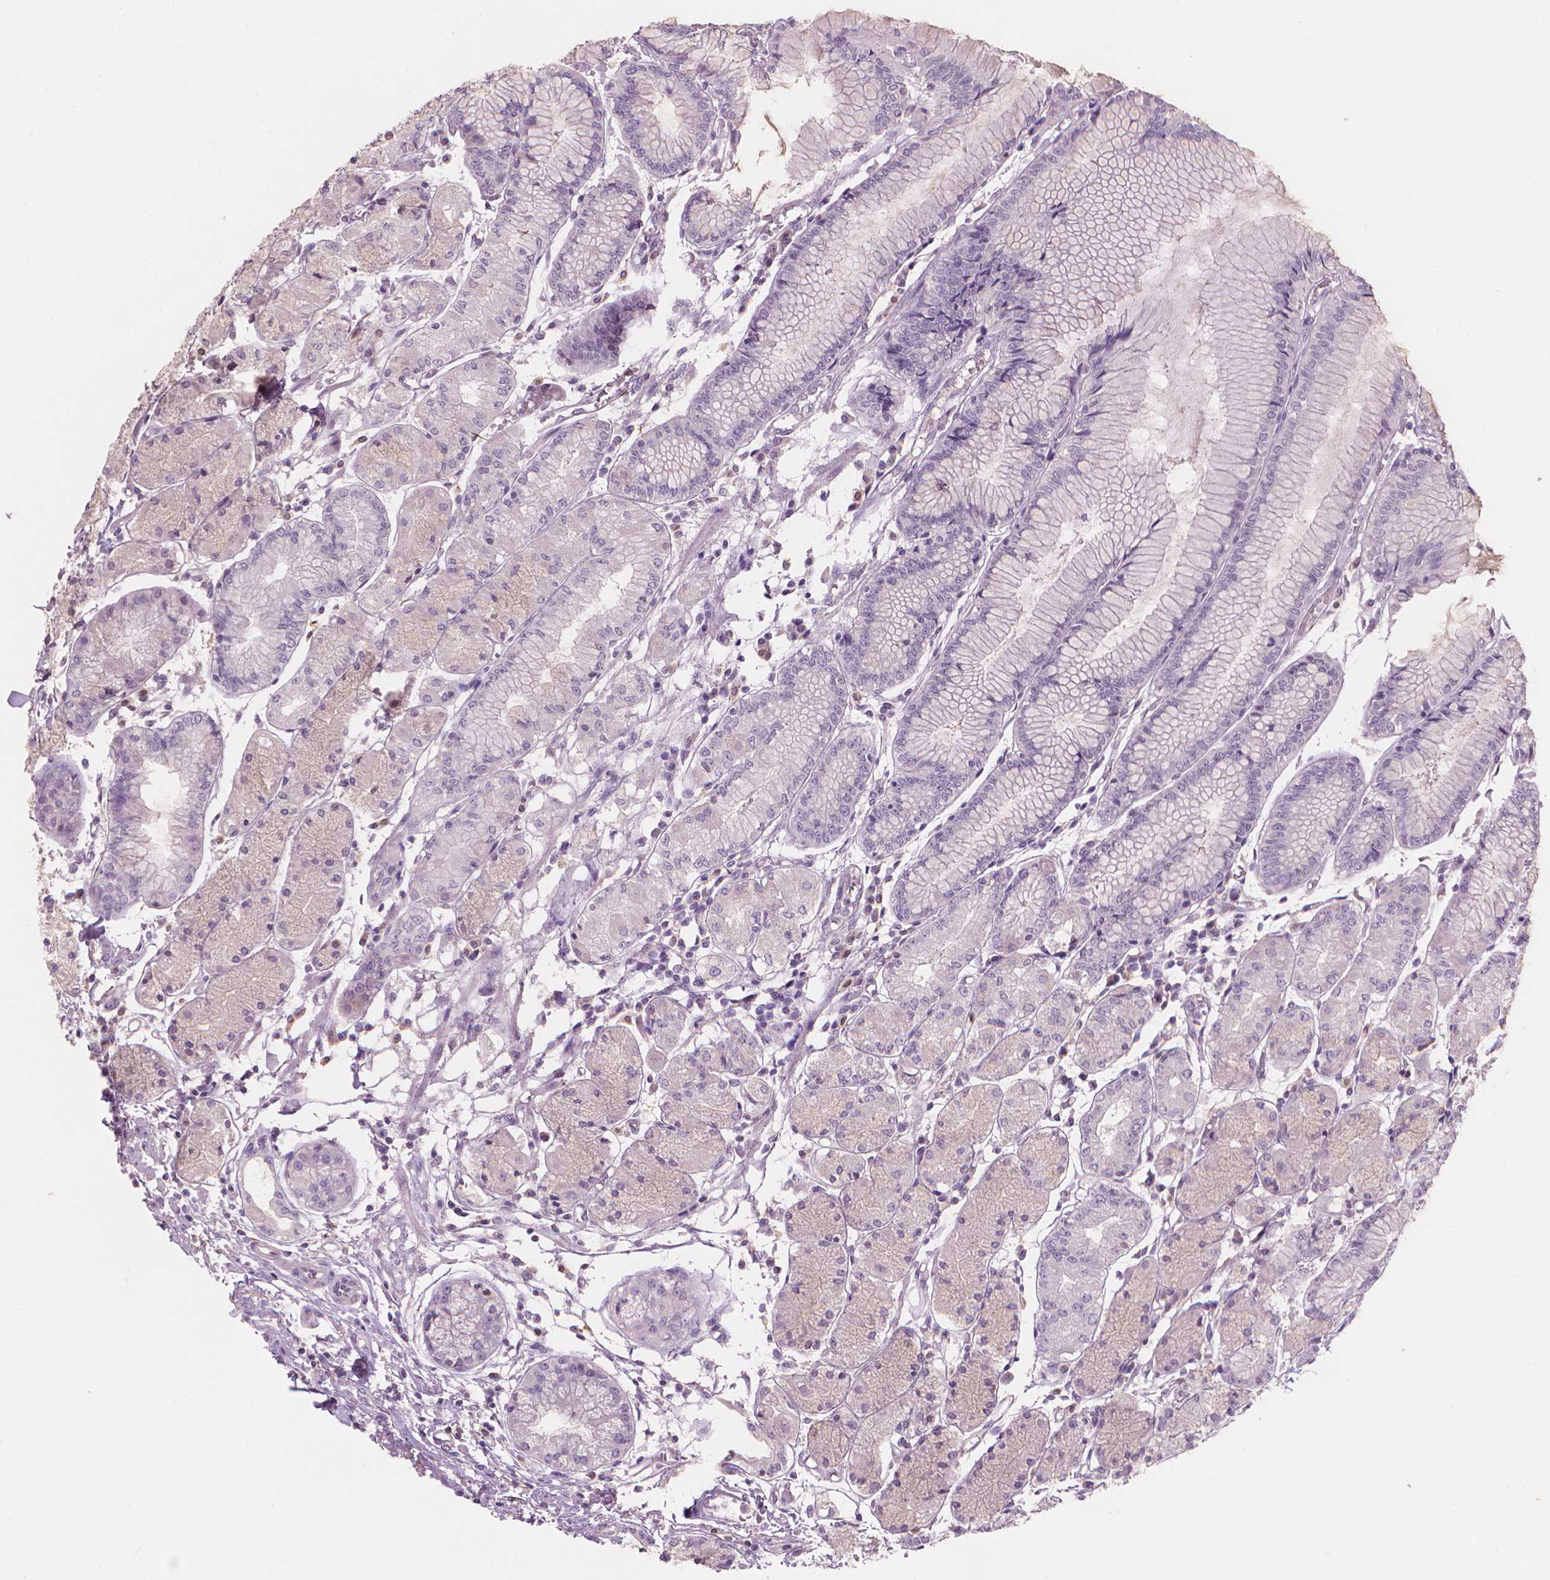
{"staining": {"intensity": "negative", "quantity": "none", "location": "none"}, "tissue": "stomach", "cell_type": "Glandular cells", "image_type": "normal", "snomed": [{"axis": "morphology", "description": "Normal tissue, NOS"}, {"axis": "topography", "description": "Stomach, upper"}], "caption": "A high-resolution image shows immunohistochemistry staining of benign stomach, which displays no significant expression in glandular cells.", "gene": "ENO2", "patient": {"sex": "male", "age": 69}}